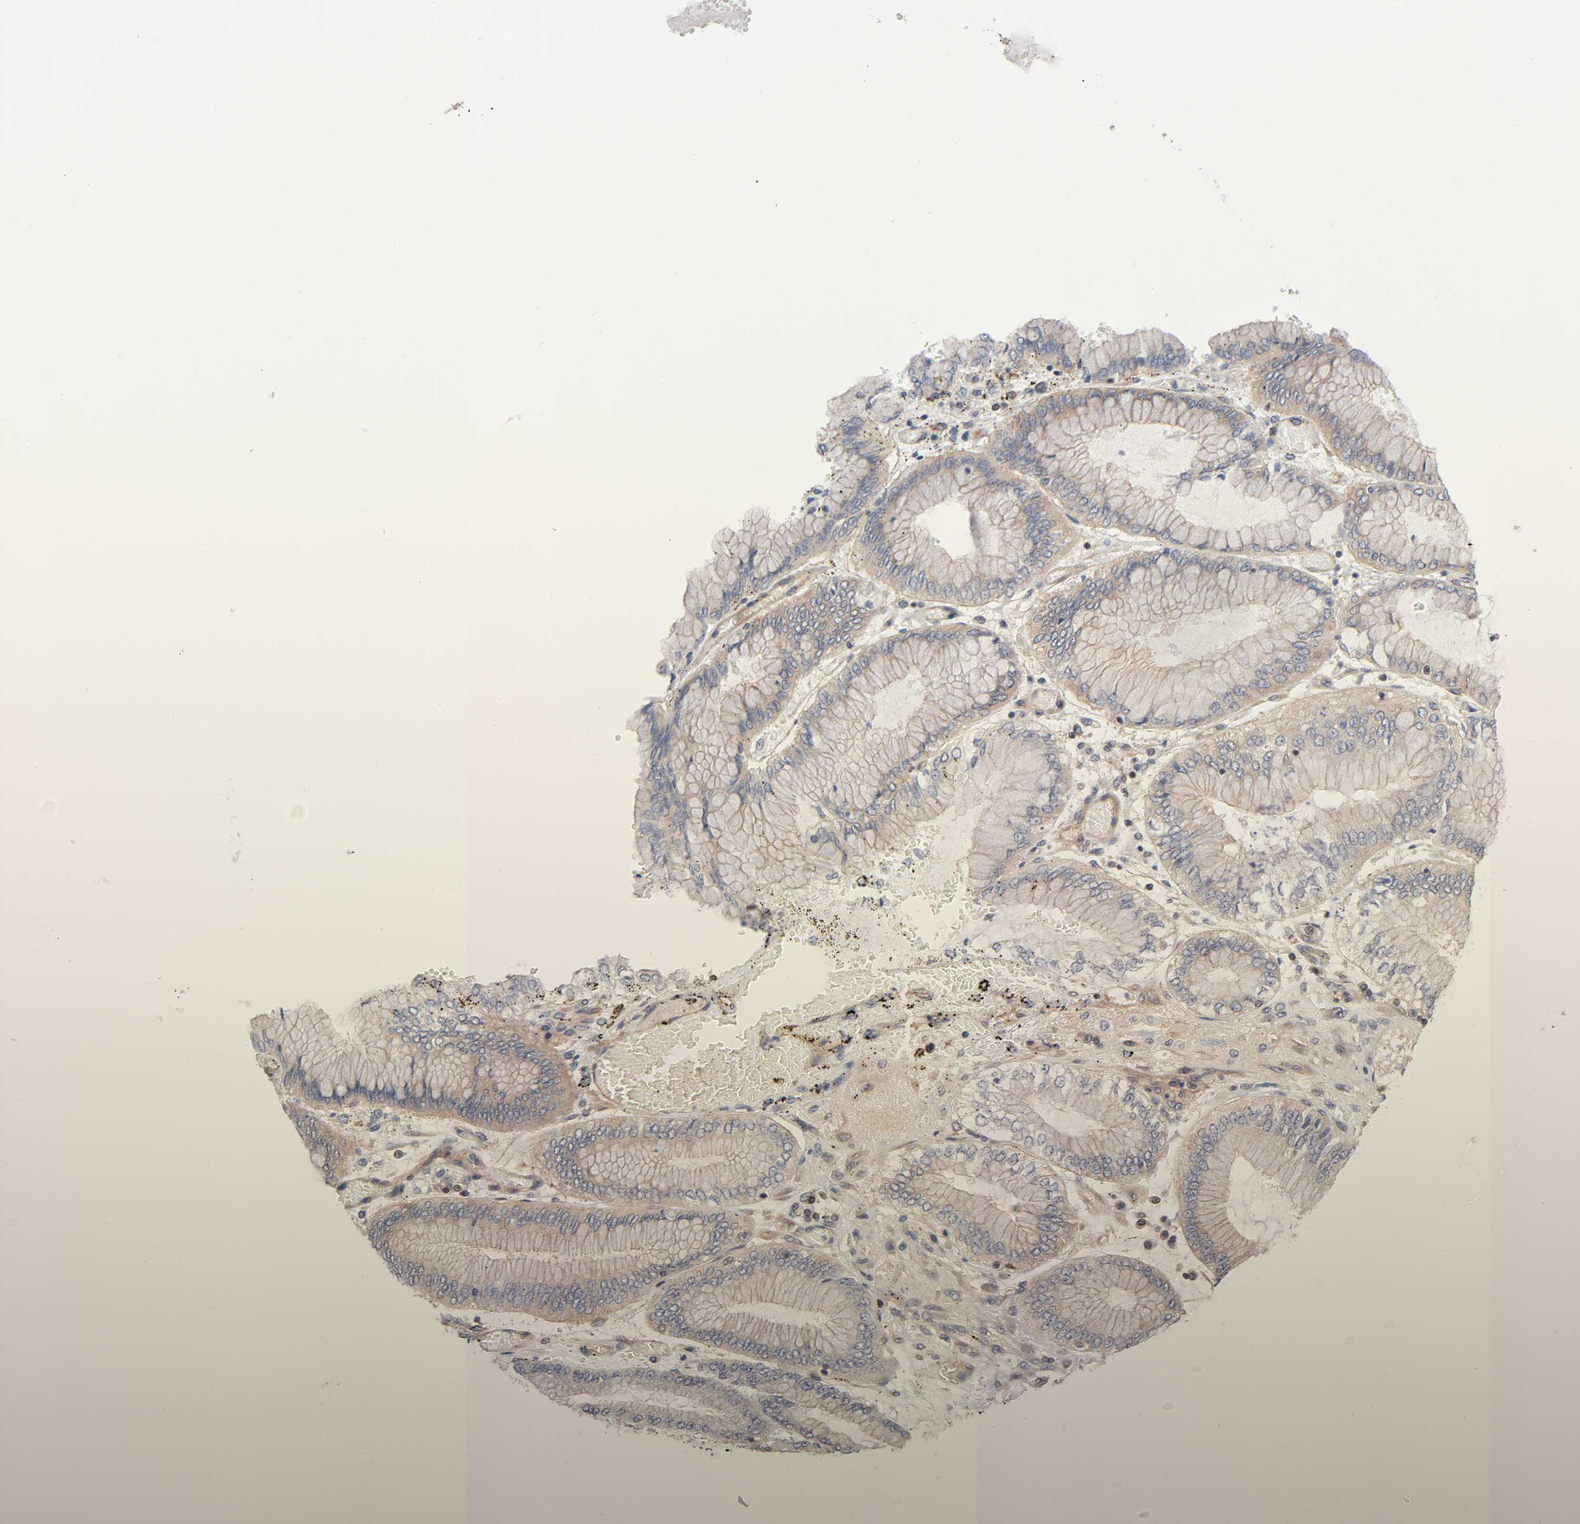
{"staining": {"intensity": "weak", "quantity": "25%-75%", "location": "cytoplasmic/membranous"}, "tissue": "stomach cancer", "cell_type": "Tumor cells", "image_type": "cancer", "snomed": [{"axis": "morphology", "description": "Normal tissue, NOS"}, {"axis": "morphology", "description": "Adenocarcinoma, NOS"}, {"axis": "topography", "description": "Stomach, upper"}, {"axis": "topography", "description": "Stomach"}], "caption": "A high-resolution image shows IHC staining of stomach cancer (adenocarcinoma), which displays weak cytoplasmic/membranous expression in about 25%-75% of tumor cells.", "gene": "STRN3", "patient": {"sex": "male", "age": 76}}